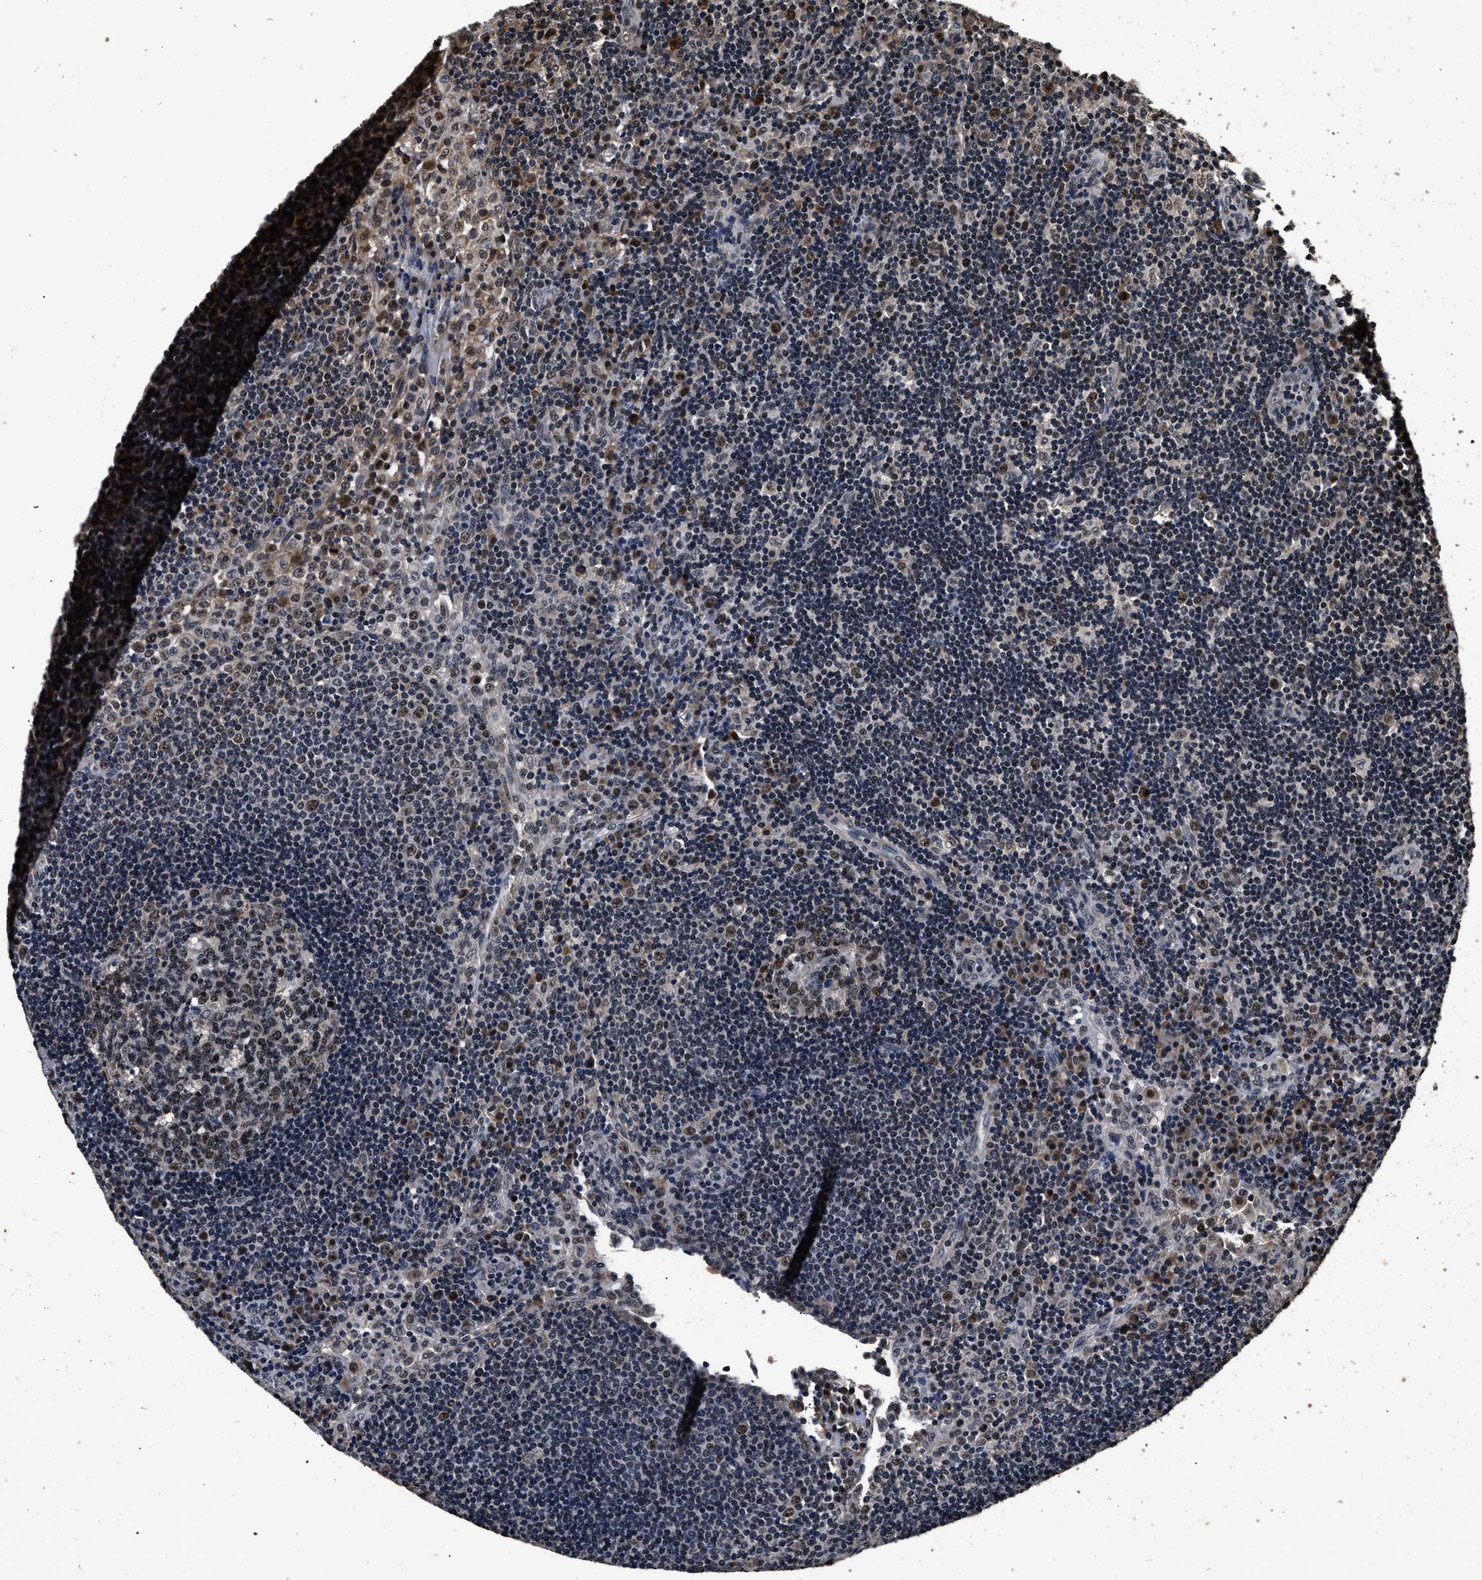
{"staining": {"intensity": "moderate", "quantity": "25%-75%", "location": "nuclear"}, "tissue": "lymph node", "cell_type": "Germinal center cells", "image_type": "normal", "snomed": [{"axis": "morphology", "description": "Normal tissue, NOS"}, {"axis": "topography", "description": "Lymph node"}], "caption": "Protein expression analysis of unremarkable human lymph node reveals moderate nuclear positivity in about 25%-75% of germinal center cells. Using DAB (3,3'-diaminobenzidine) (brown) and hematoxylin (blue) stains, captured at high magnification using brightfield microscopy.", "gene": "CSTF1", "patient": {"sex": "female", "age": 53}}